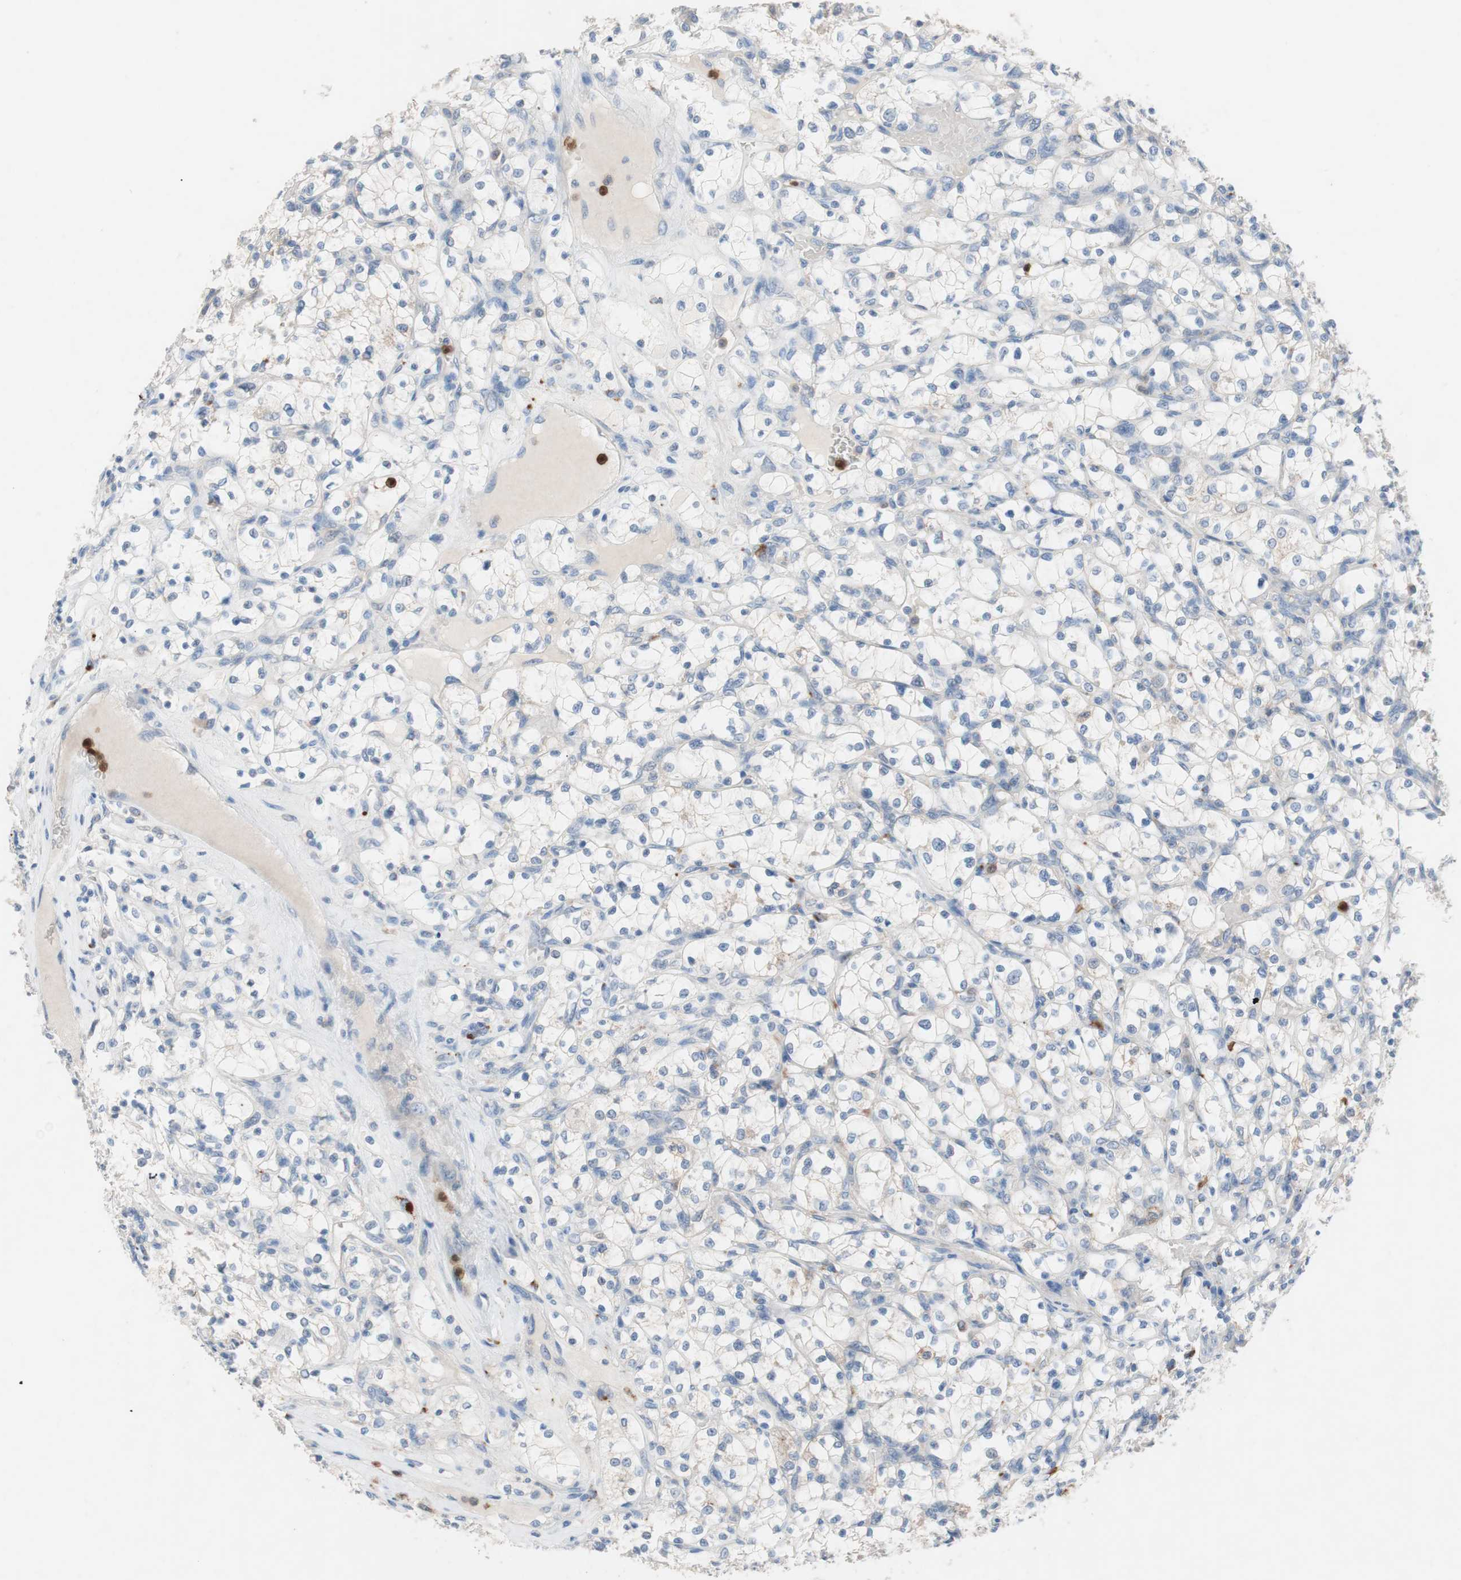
{"staining": {"intensity": "negative", "quantity": "none", "location": "none"}, "tissue": "renal cancer", "cell_type": "Tumor cells", "image_type": "cancer", "snomed": [{"axis": "morphology", "description": "Adenocarcinoma, NOS"}, {"axis": "topography", "description": "Kidney"}], "caption": "IHC image of adenocarcinoma (renal) stained for a protein (brown), which demonstrates no staining in tumor cells. (DAB immunohistochemistry (IHC) with hematoxylin counter stain).", "gene": "CLEC4D", "patient": {"sex": "female", "age": 69}}